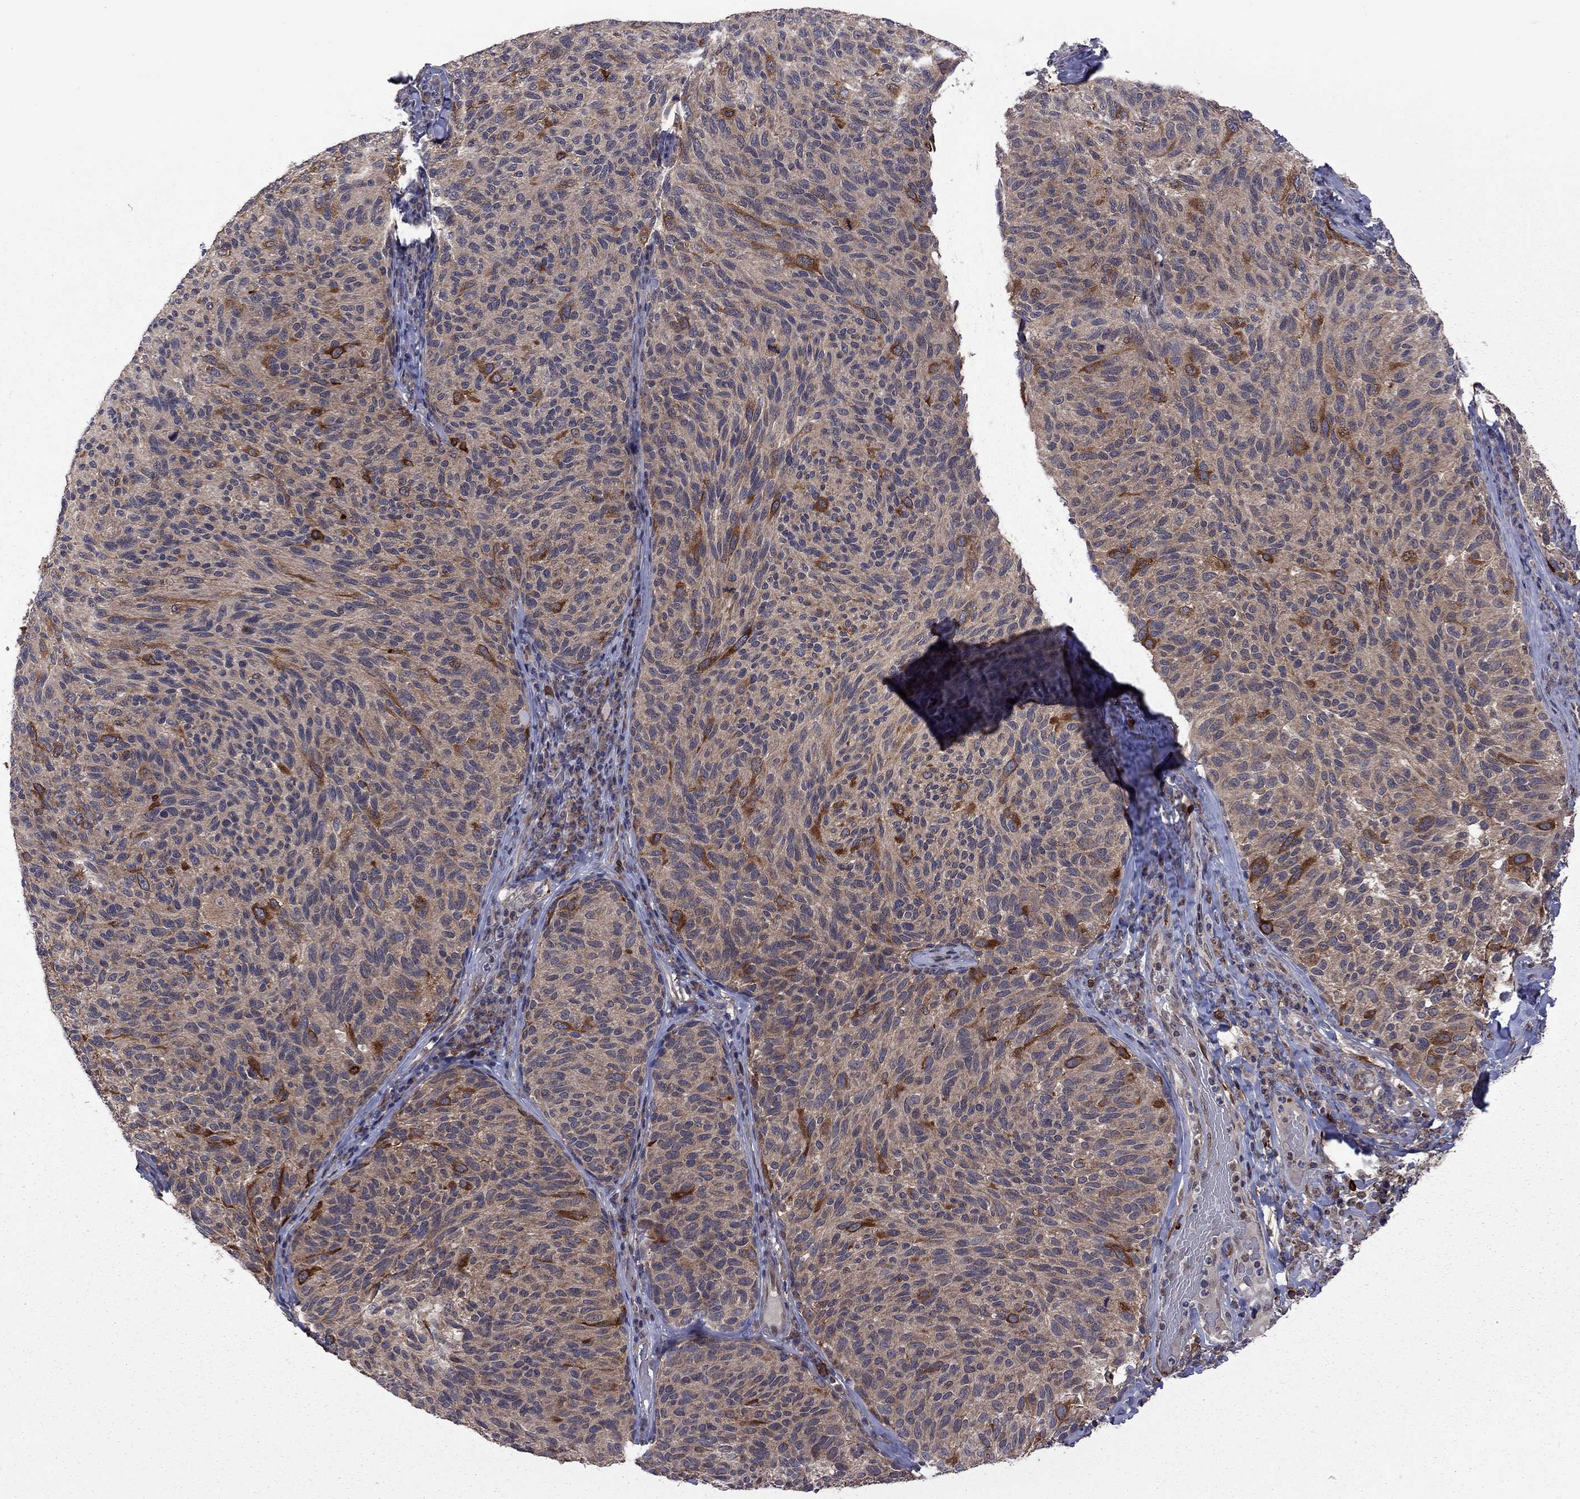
{"staining": {"intensity": "strong", "quantity": "<25%", "location": "cytoplasmic/membranous"}, "tissue": "melanoma", "cell_type": "Tumor cells", "image_type": "cancer", "snomed": [{"axis": "morphology", "description": "Malignant melanoma, NOS"}, {"axis": "topography", "description": "Skin"}], "caption": "A brown stain shows strong cytoplasmic/membranous staining of a protein in malignant melanoma tumor cells.", "gene": "GPAA1", "patient": {"sex": "female", "age": 73}}